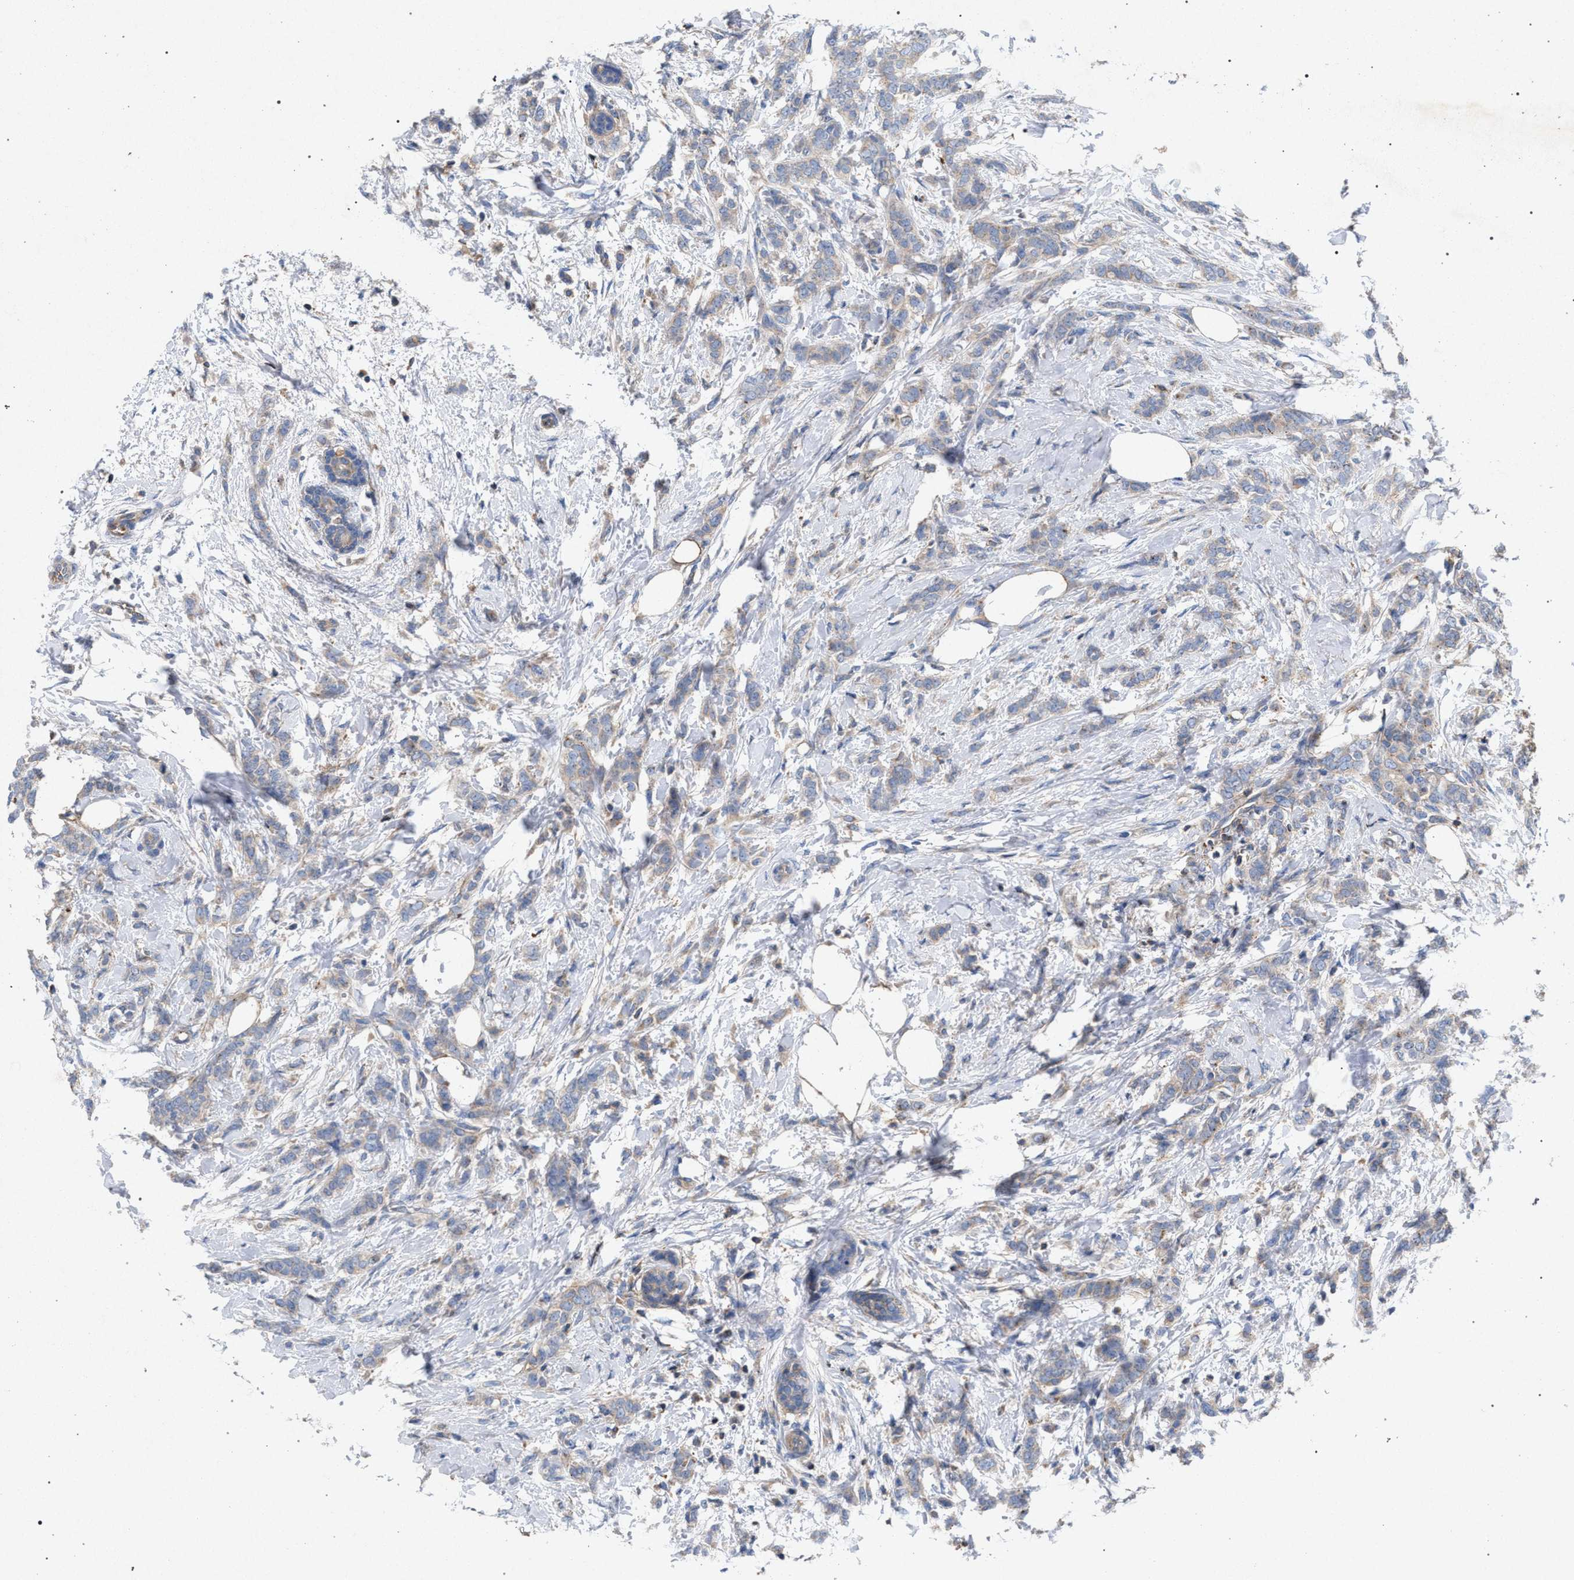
{"staining": {"intensity": "weak", "quantity": "<25%", "location": "cytoplasmic/membranous"}, "tissue": "breast cancer", "cell_type": "Tumor cells", "image_type": "cancer", "snomed": [{"axis": "morphology", "description": "Lobular carcinoma, in situ"}, {"axis": "morphology", "description": "Lobular carcinoma"}, {"axis": "topography", "description": "Breast"}], "caption": "This image is of breast lobular carcinoma in situ stained with immunohistochemistry to label a protein in brown with the nuclei are counter-stained blue. There is no positivity in tumor cells.", "gene": "VPS13A", "patient": {"sex": "female", "age": 41}}